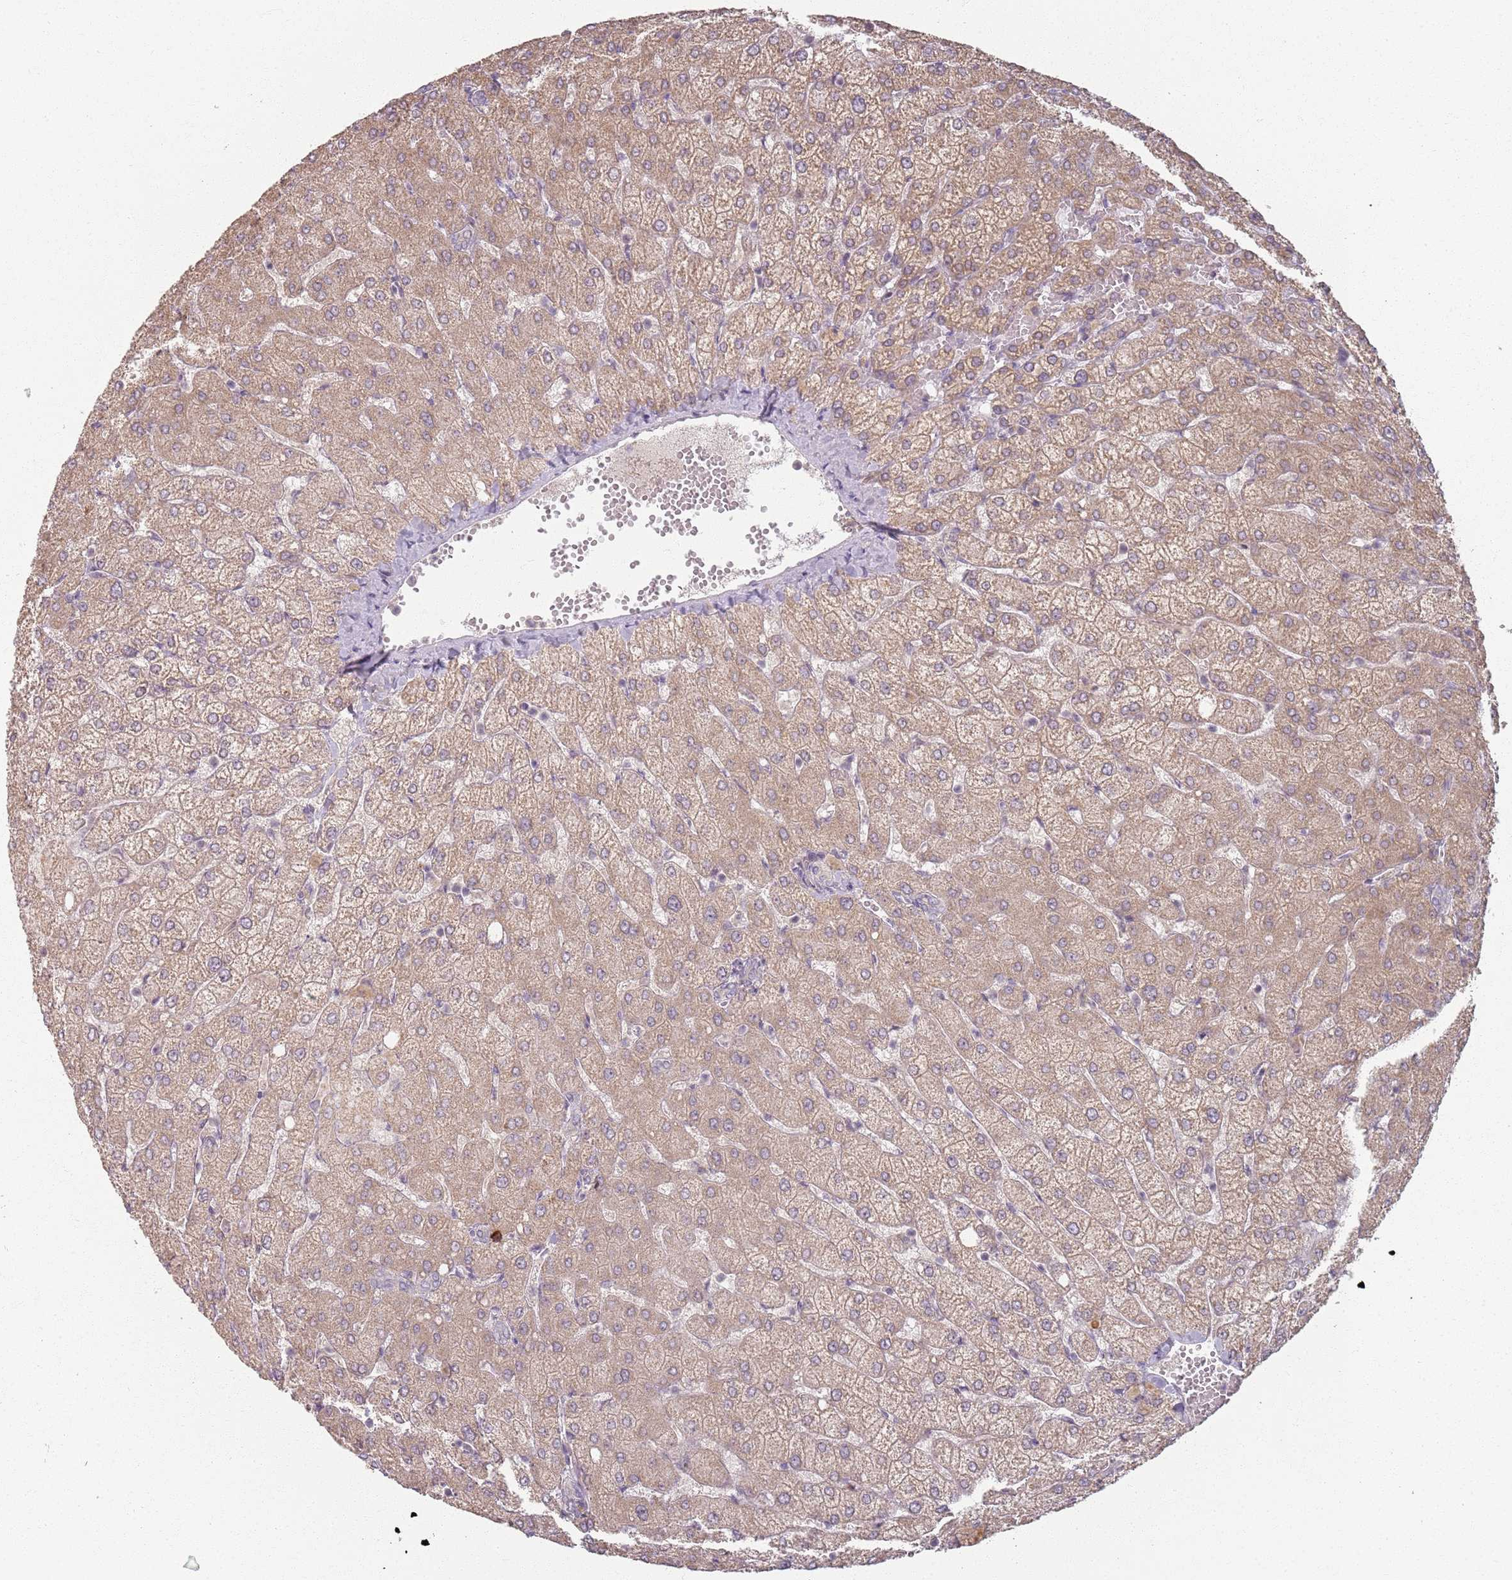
{"staining": {"intensity": "negative", "quantity": "none", "location": "none"}, "tissue": "liver", "cell_type": "Cholangiocytes", "image_type": "normal", "snomed": [{"axis": "morphology", "description": "Normal tissue, NOS"}, {"axis": "topography", "description": "Liver"}], "caption": "Cholangiocytes show no significant staining in benign liver.", "gene": "CCDC168", "patient": {"sex": "female", "age": 54}}